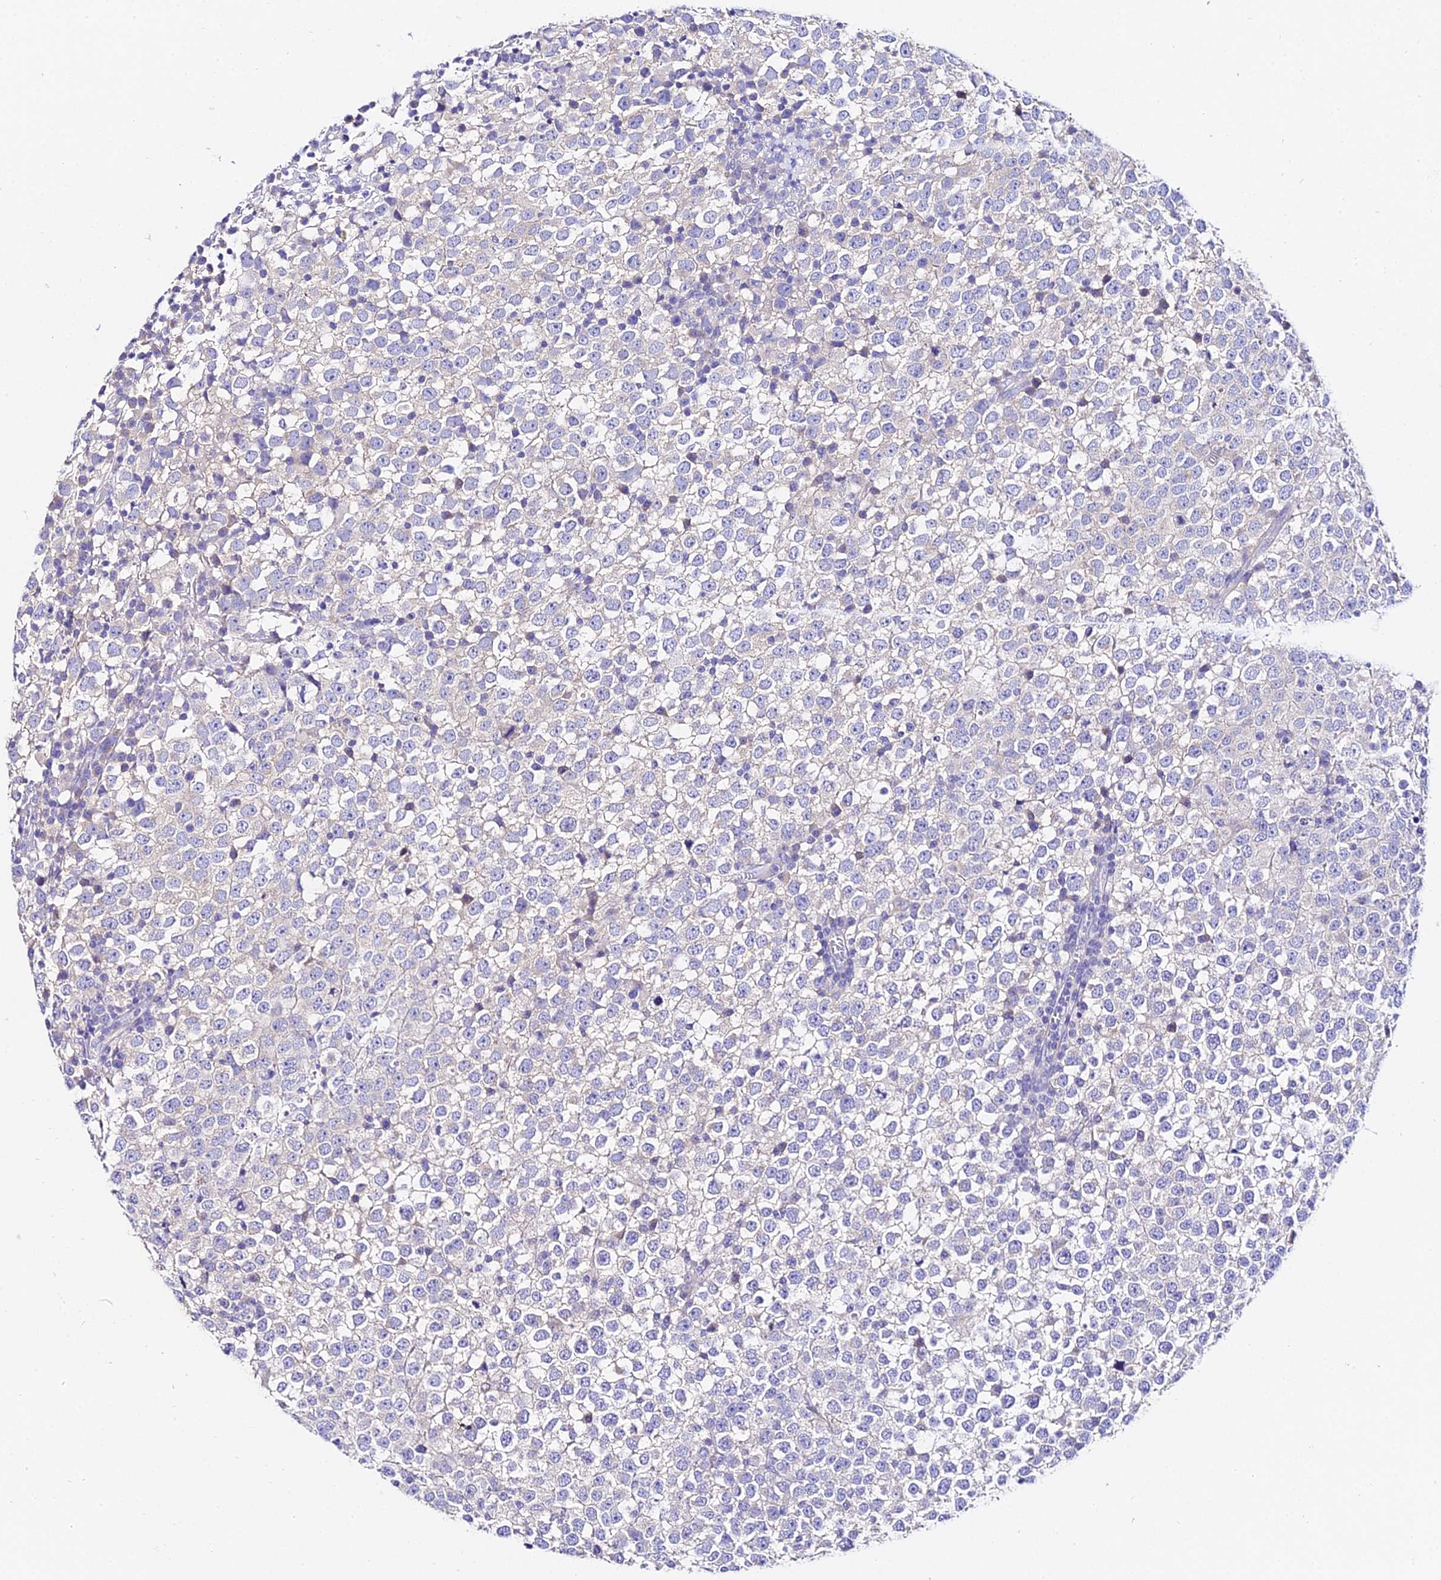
{"staining": {"intensity": "negative", "quantity": "none", "location": "none"}, "tissue": "testis cancer", "cell_type": "Tumor cells", "image_type": "cancer", "snomed": [{"axis": "morphology", "description": "Seminoma, NOS"}, {"axis": "topography", "description": "Testis"}], "caption": "Immunohistochemistry (IHC) micrograph of neoplastic tissue: human testis cancer (seminoma) stained with DAB demonstrates no significant protein positivity in tumor cells. (Immunohistochemistry, brightfield microscopy, high magnification).", "gene": "TMEM117", "patient": {"sex": "male", "age": 65}}